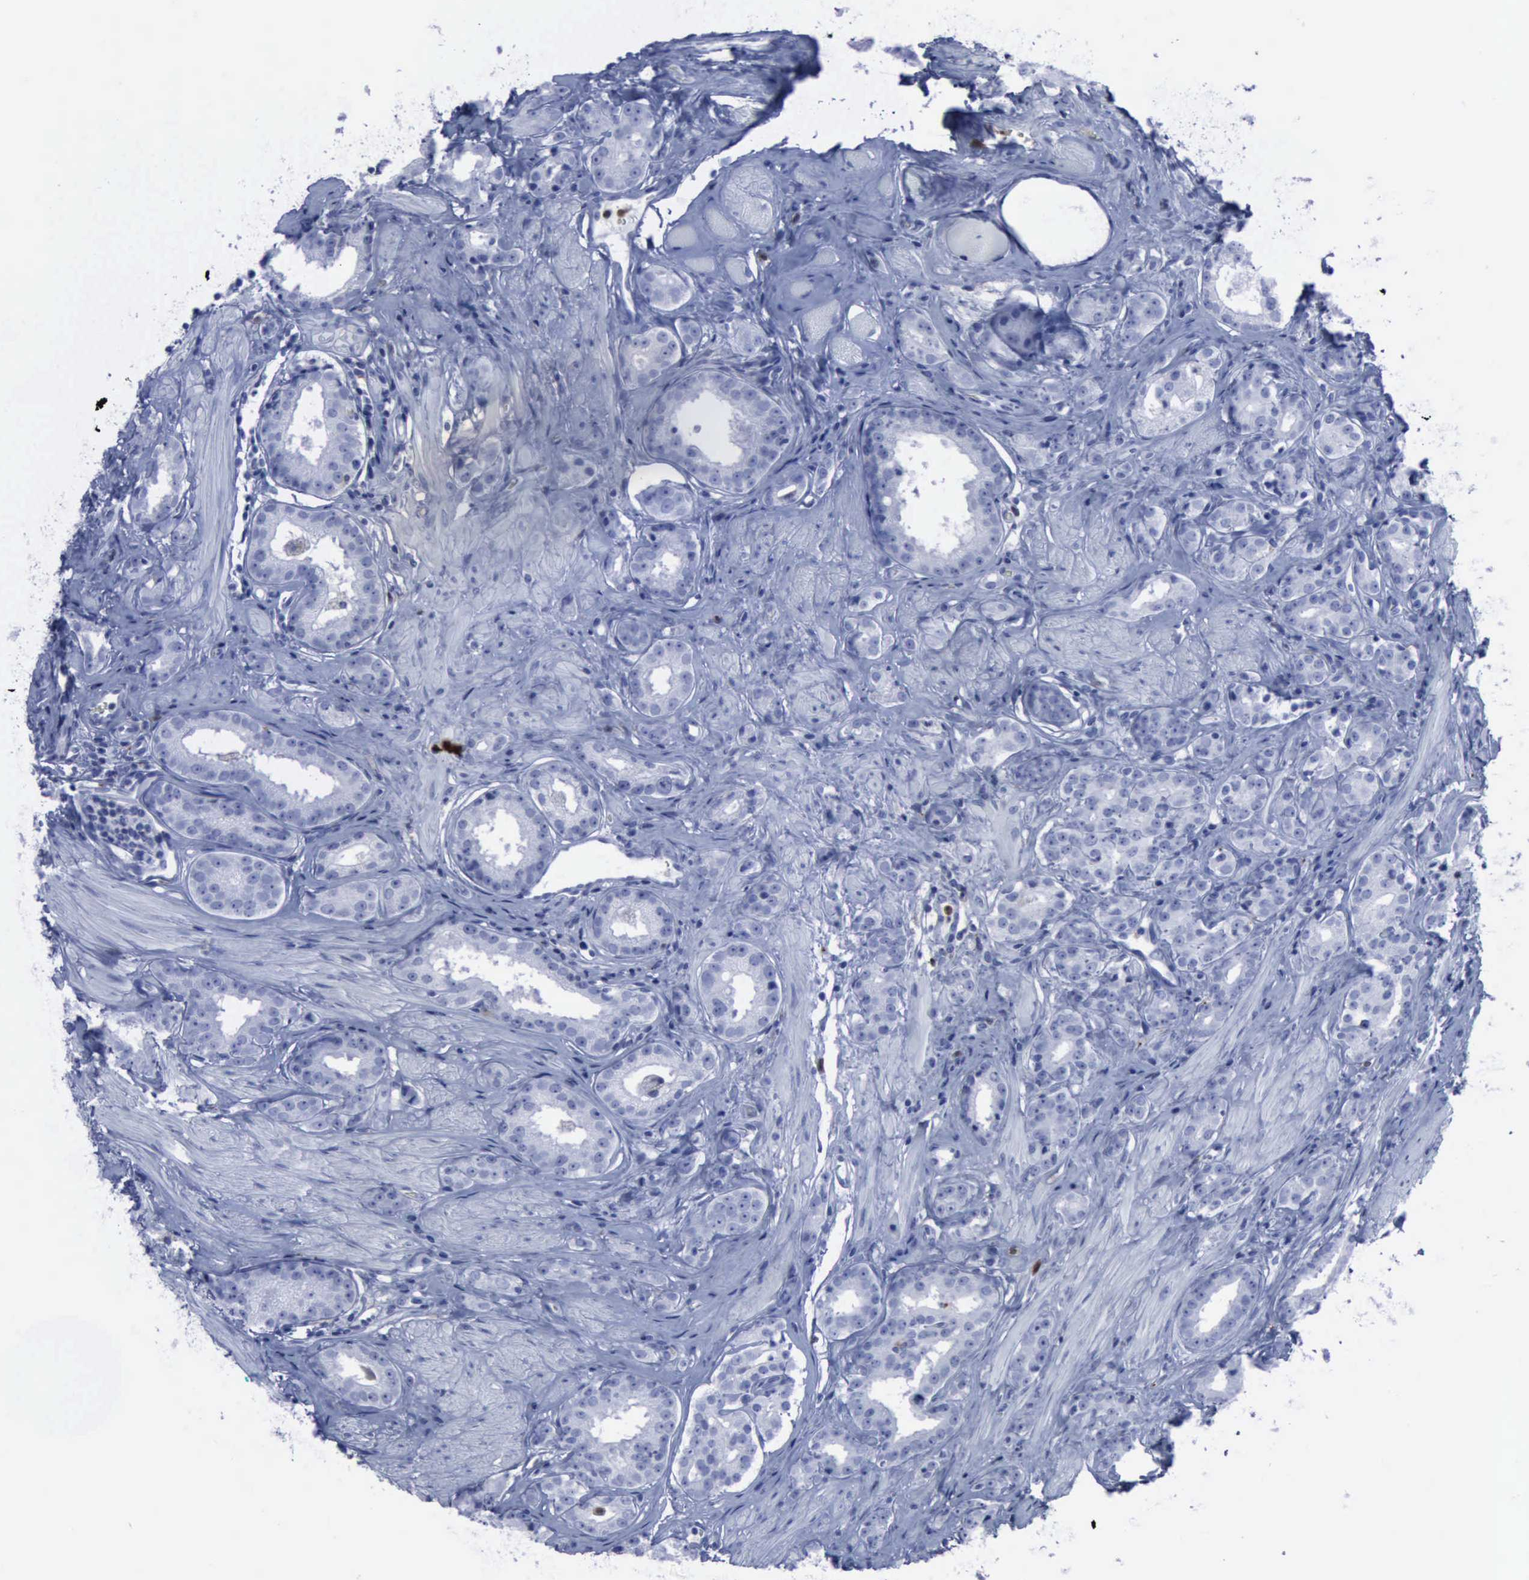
{"staining": {"intensity": "negative", "quantity": "none", "location": "none"}, "tissue": "prostate cancer", "cell_type": "Tumor cells", "image_type": "cancer", "snomed": [{"axis": "morphology", "description": "Adenocarcinoma, Medium grade"}, {"axis": "topography", "description": "Prostate"}], "caption": "Tumor cells are negative for protein expression in human prostate cancer.", "gene": "CSTA", "patient": {"sex": "male", "age": 53}}